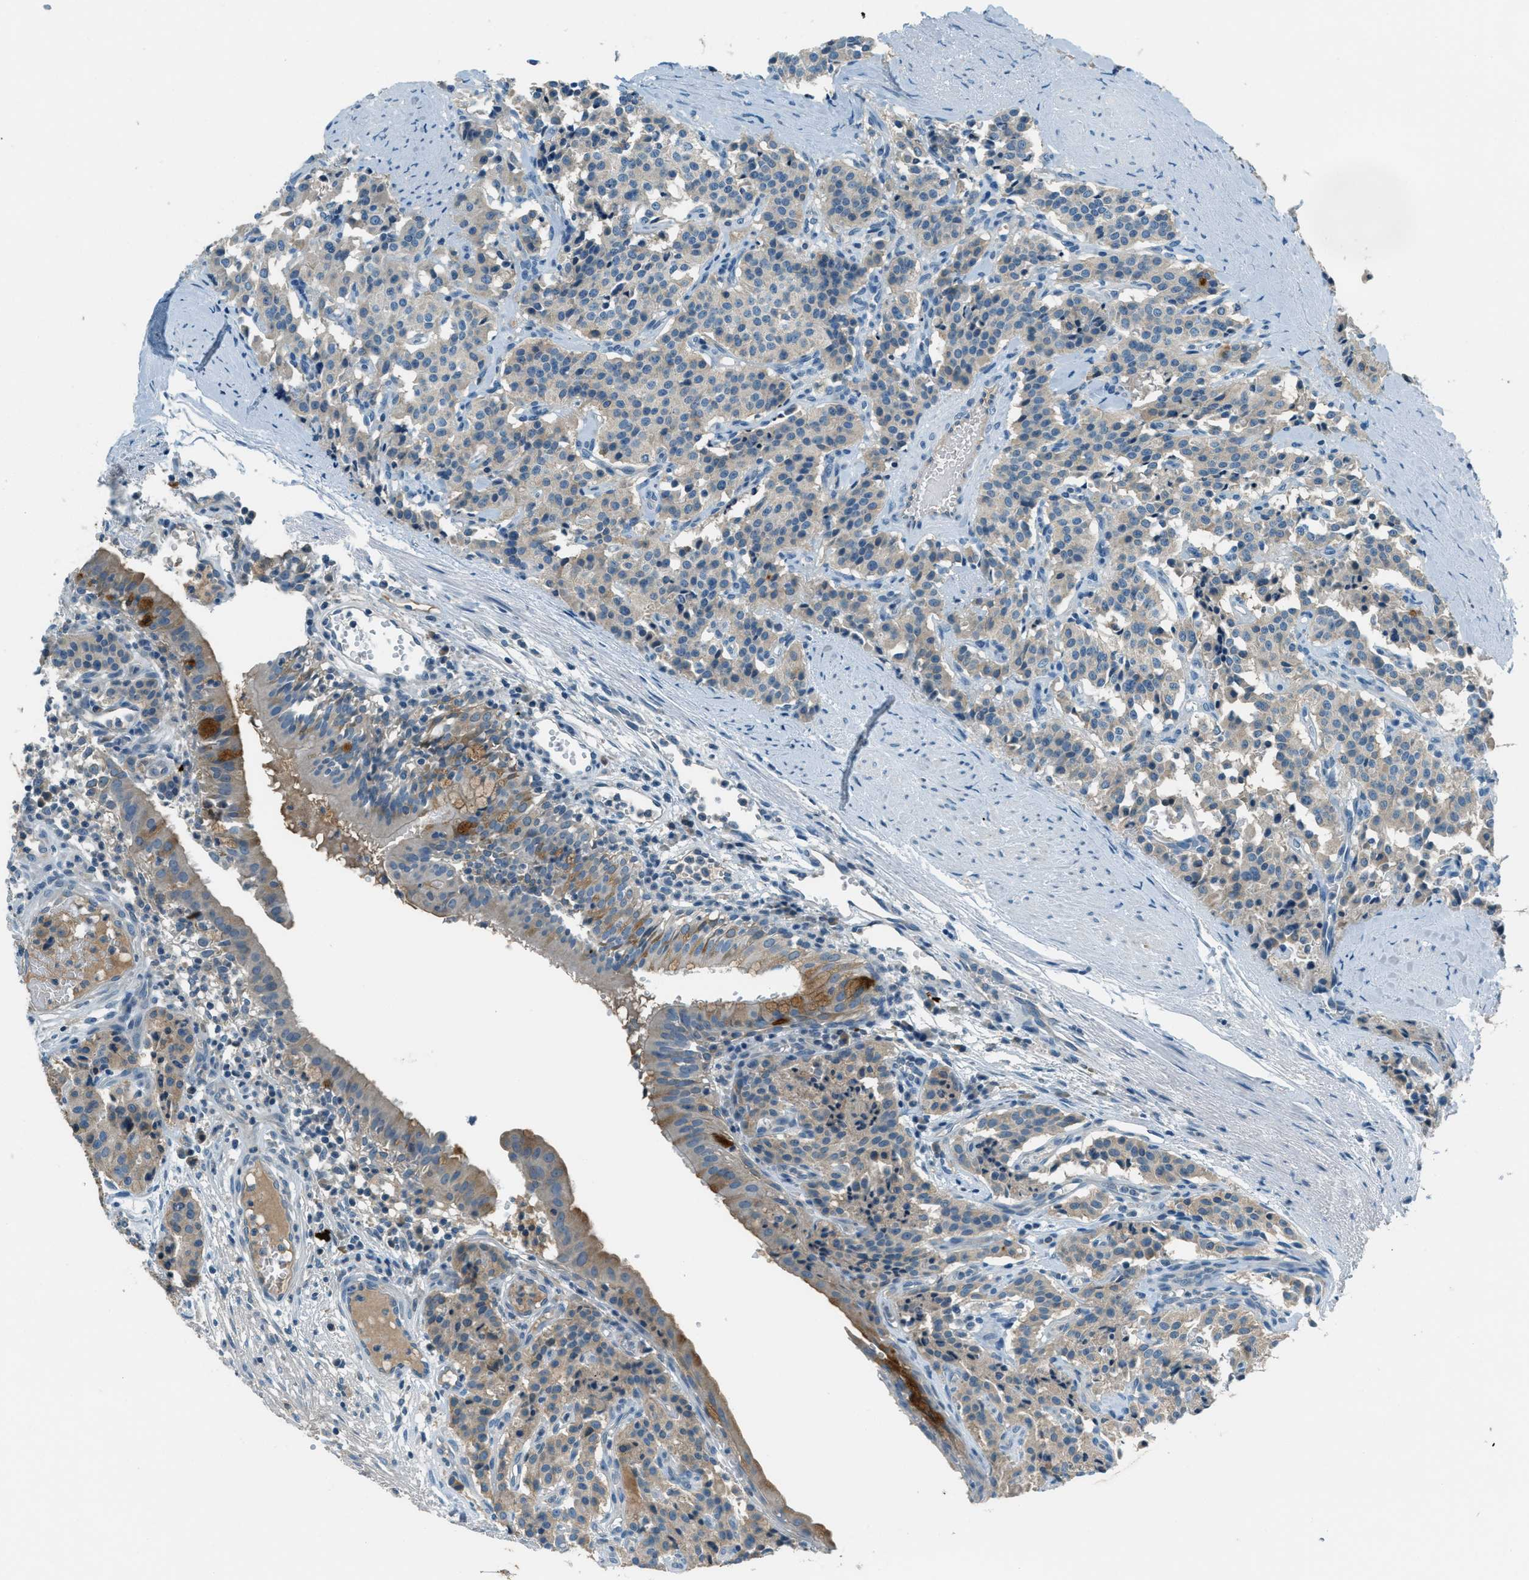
{"staining": {"intensity": "weak", "quantity": "<25%", "location": "cytoplasmic/membranous"}, "tissue": "carcinoid", "cell_type": "Tumor cells", "image_type": "cancer", "snomed": [{"axis": "morphology", "description": "Carcinoid, malignant, NOS"}, {"axis": "topography", "description": "Lung"}], "caption": "Immunohistochemical staining of carcinoid exhibits no significant expression in tumor cells.", "gene": "MSLN", "patient": {"sex": "male", "age": 30}}